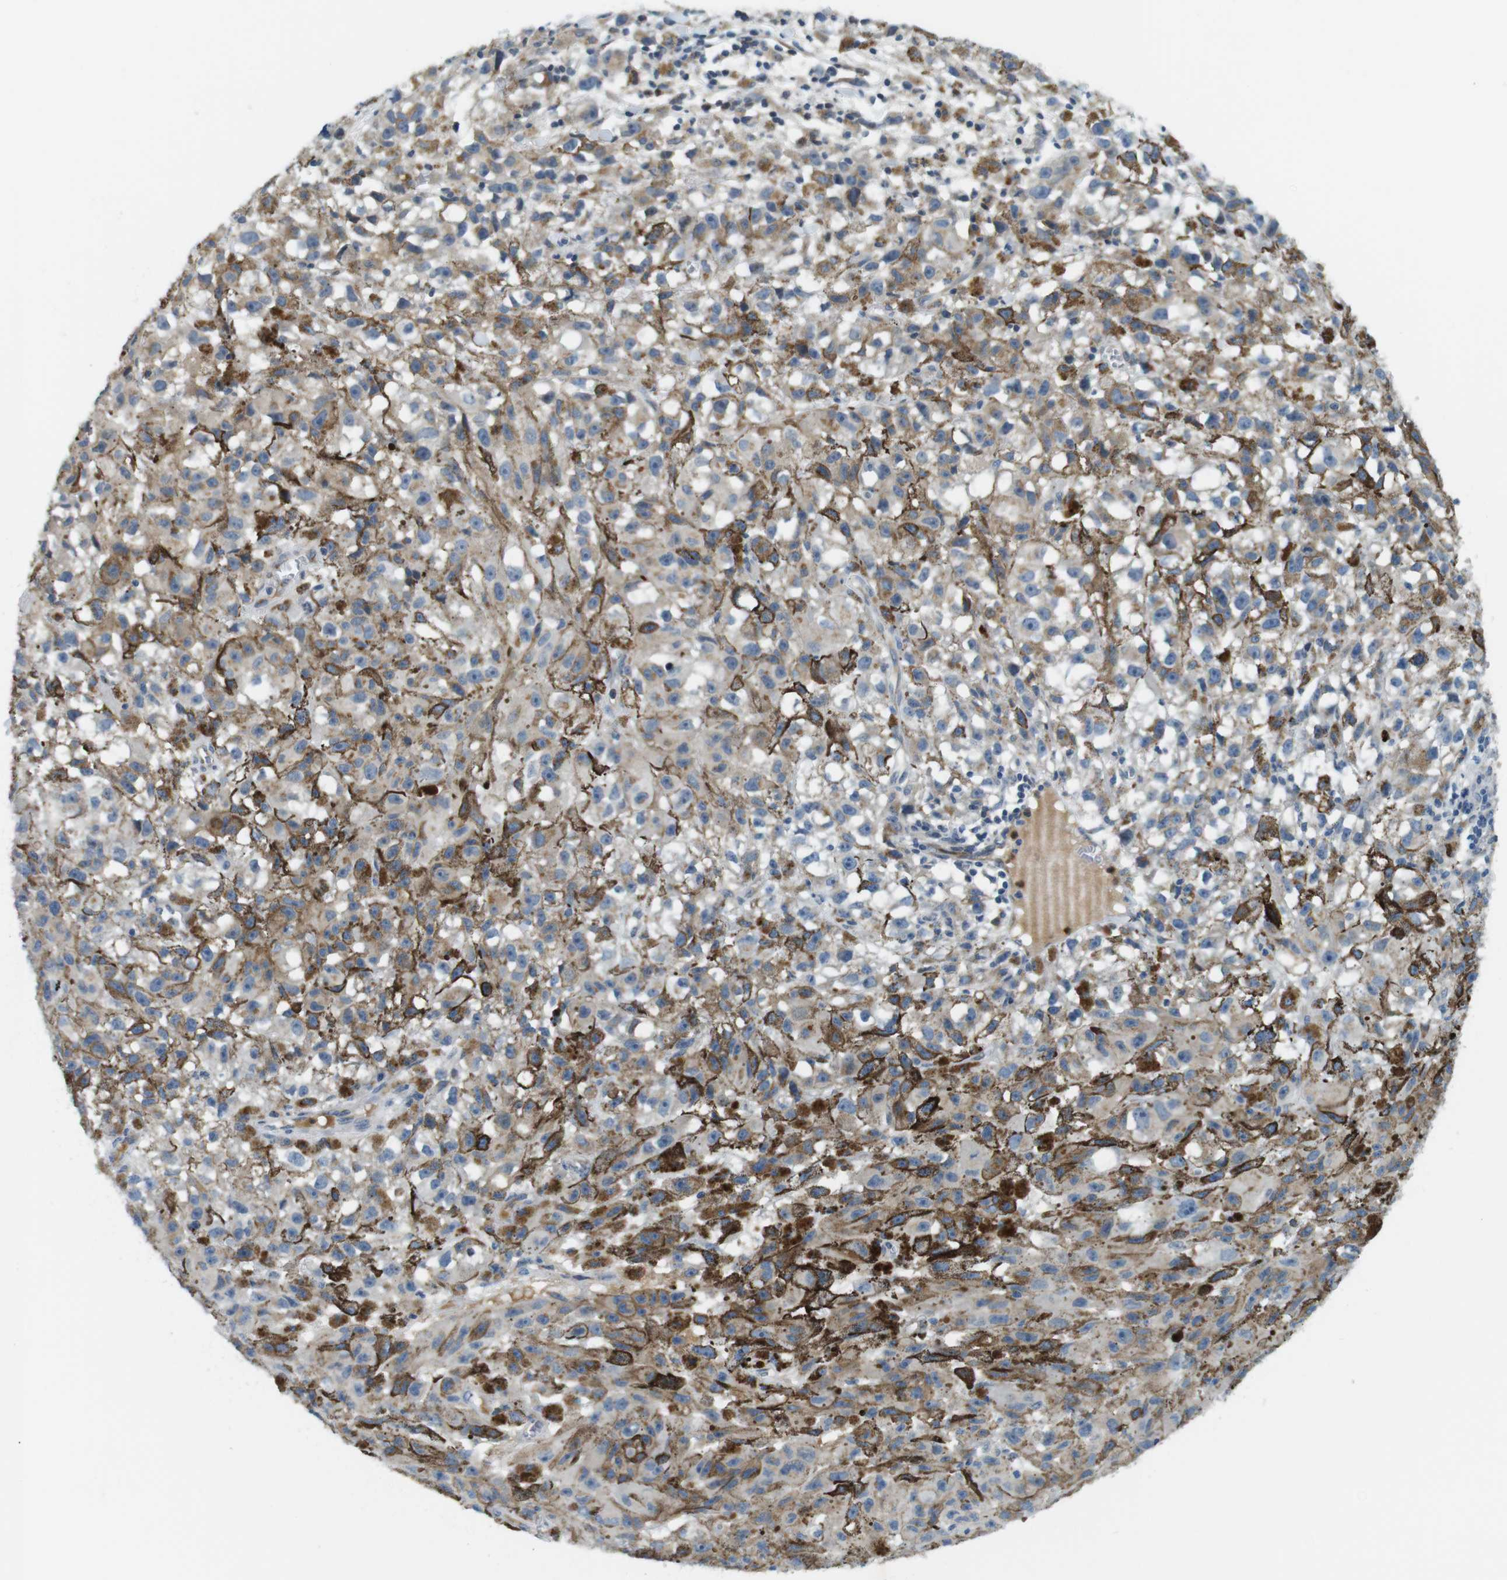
{"staining": {"intensity": "strong", "quantity": "25%-75%", "location": "cytoplasmic/membranous"}, "tissue": "melanoma", "cell_type": "Tumor cells", "image_type": "cancer", "snomed": [{"axis": "morphology", "description": "Malignant melanoma, NOS"}, {"axis": "topography", "description": "Skin"}], "caption": "This image displays IHC staining of malignant melanoma, with high strong cytoplasmic/membranous staining in approximately 25%-75% of tumor cells.", "gene": "ZDHHC3", "patient": {"sex": "female", "age": 104}}